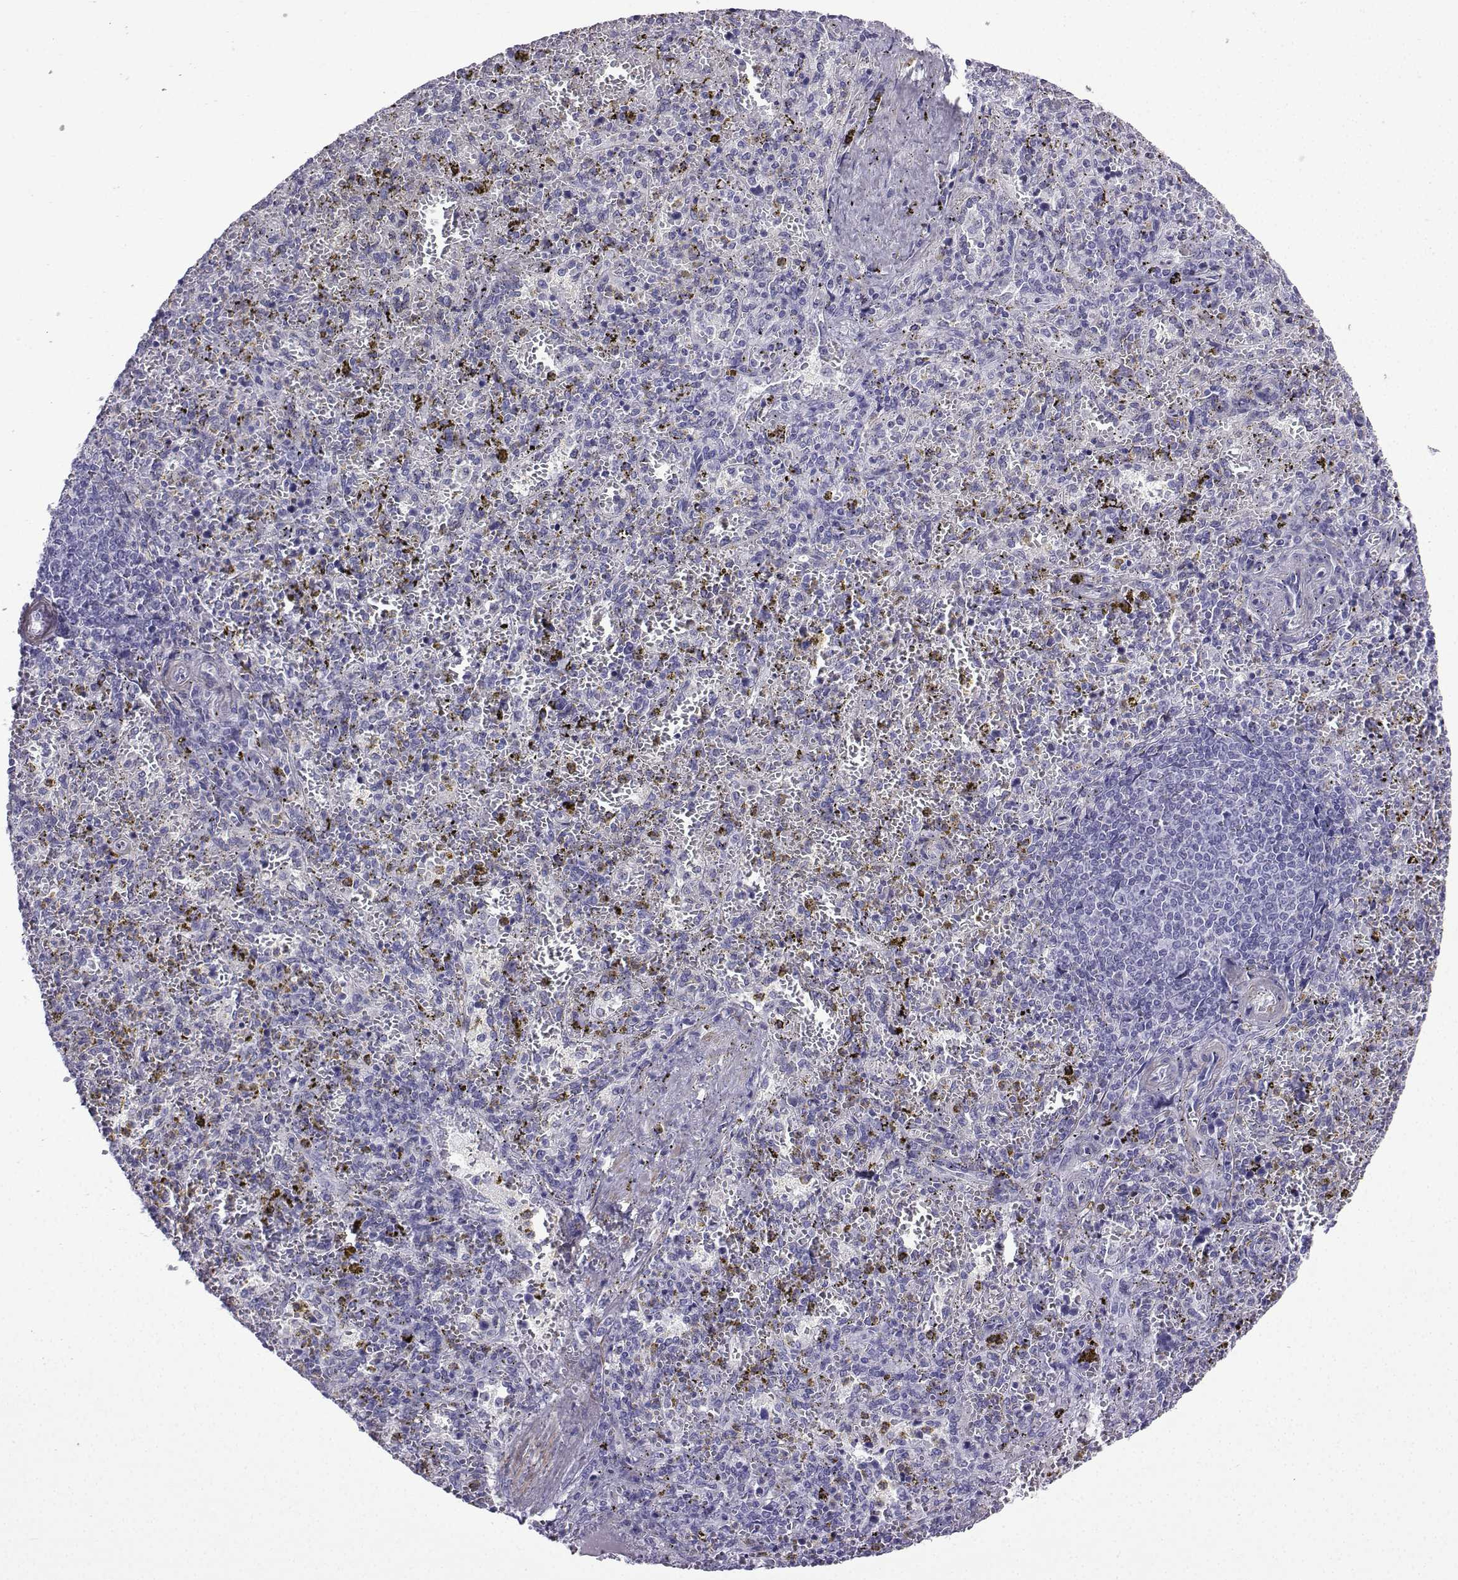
{"staining": {"intensity": "negative", "quantity": "none", "location": "none"}, "tissue": "spleen", "cell_type": "Cells in red pulp", "image_type": "normal", "snomed": [{"axis": "morphology", "description": "Normal tissue, NOS"}, {"axis": "topography", "description": "Spleen"}], "caption": "Immunohistochemistry (IHC) image of unremarkable spleen: spleen stained with DAB (3,3'-diaminobenzidine) shows no significant protein expression in cells in red pulp.", "gene": "KCNF1", "patient": {"sex": "female", "age": 50}}